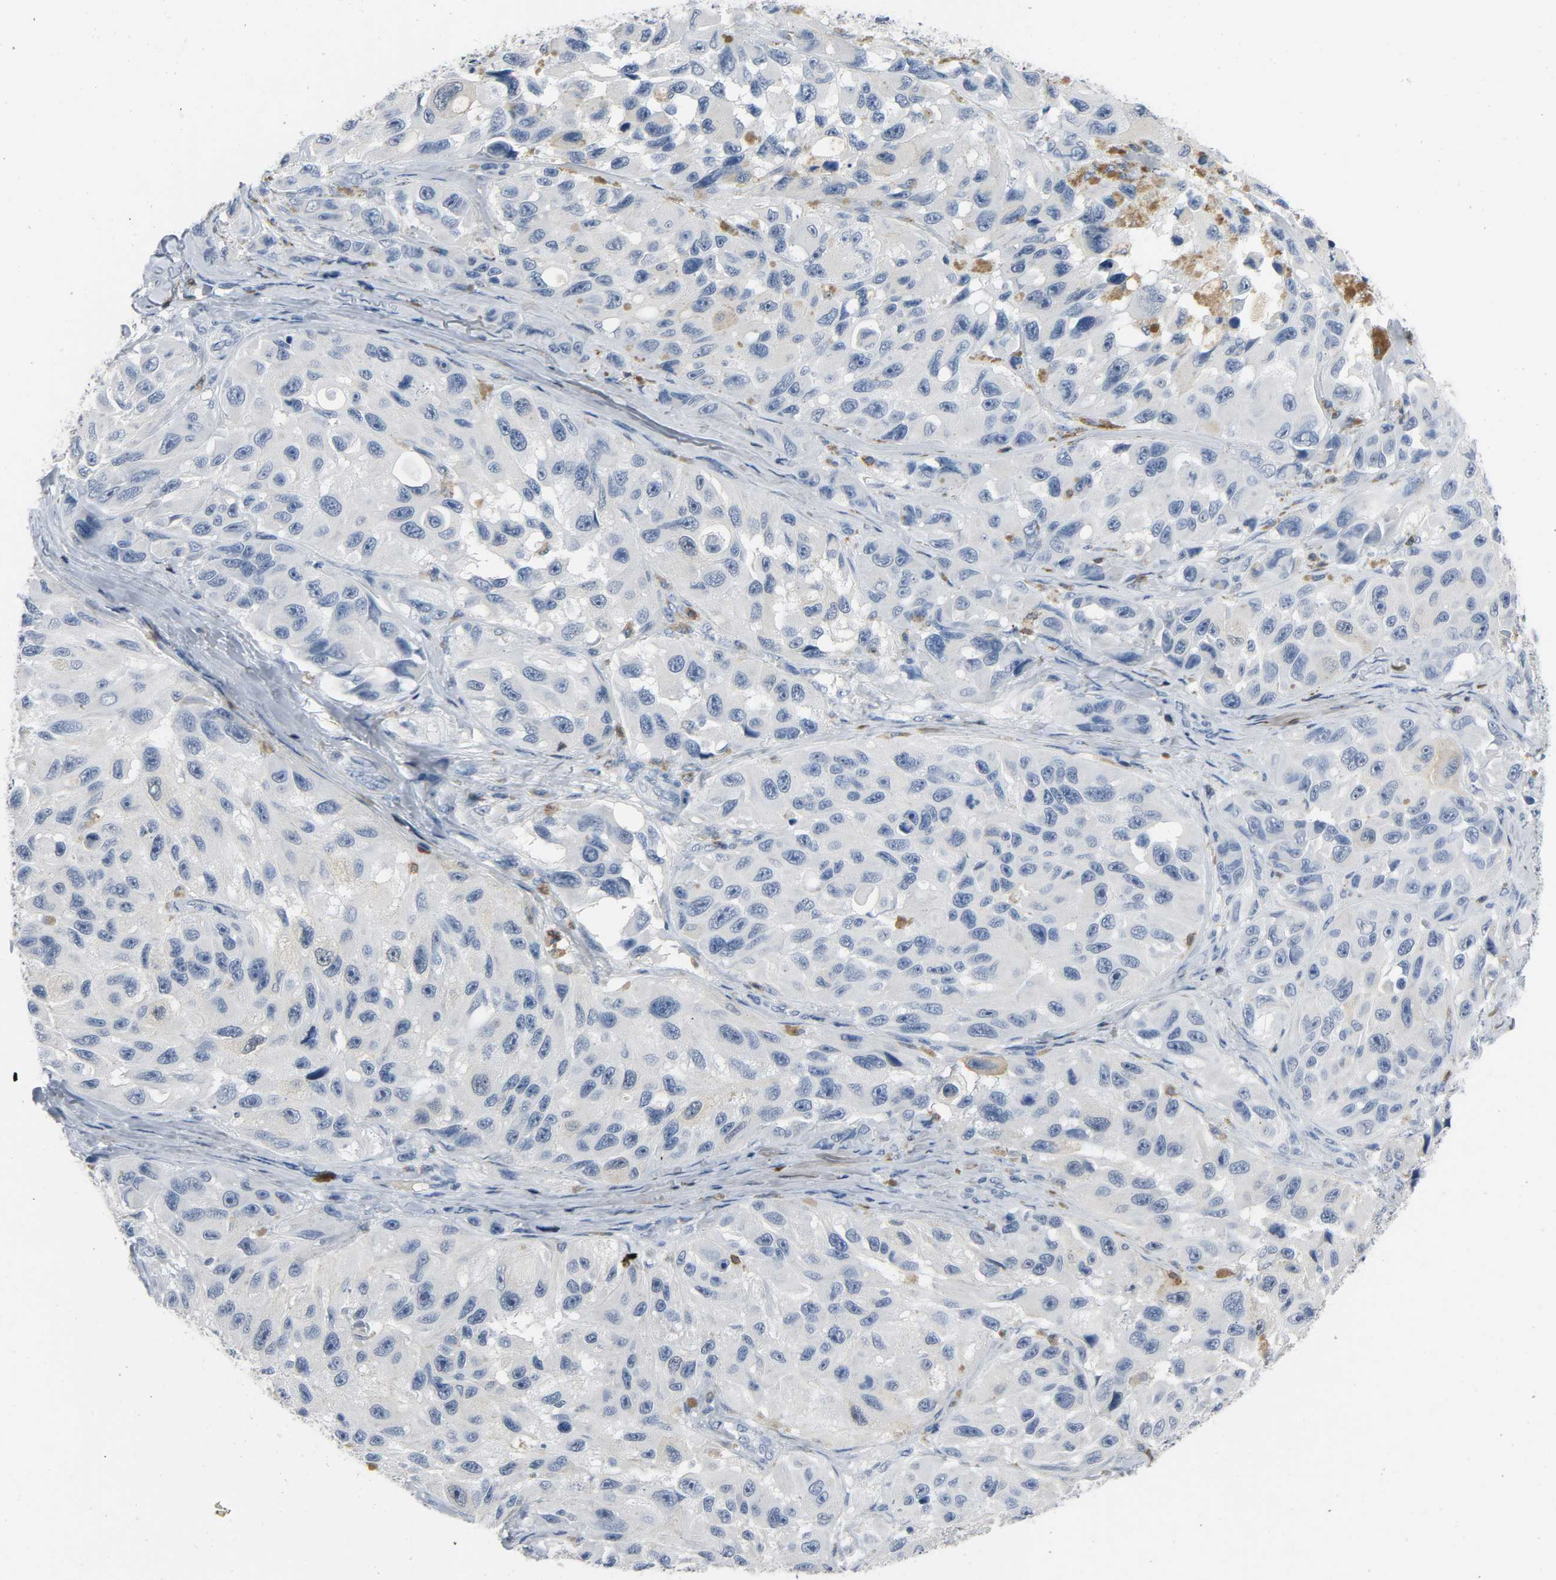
{"staining": {"intensity": "negative", "quantity": "none", "location": "none"}, "tissue": "melanoma", "cell_type": "Tumor cells", "image_type": "cancer", "snomed": [{"axis": "morphology", "description": "Malignant melanoma, NOS"}, {"axis": "topography", "description": "Skin"}], "caption": "Tumor cells are negative for protein expression in human melanoma. (DAB IHC with hematoxylin counter stain).", "gene": "LCK", "patient": {"sex": "female", "age": 73}}